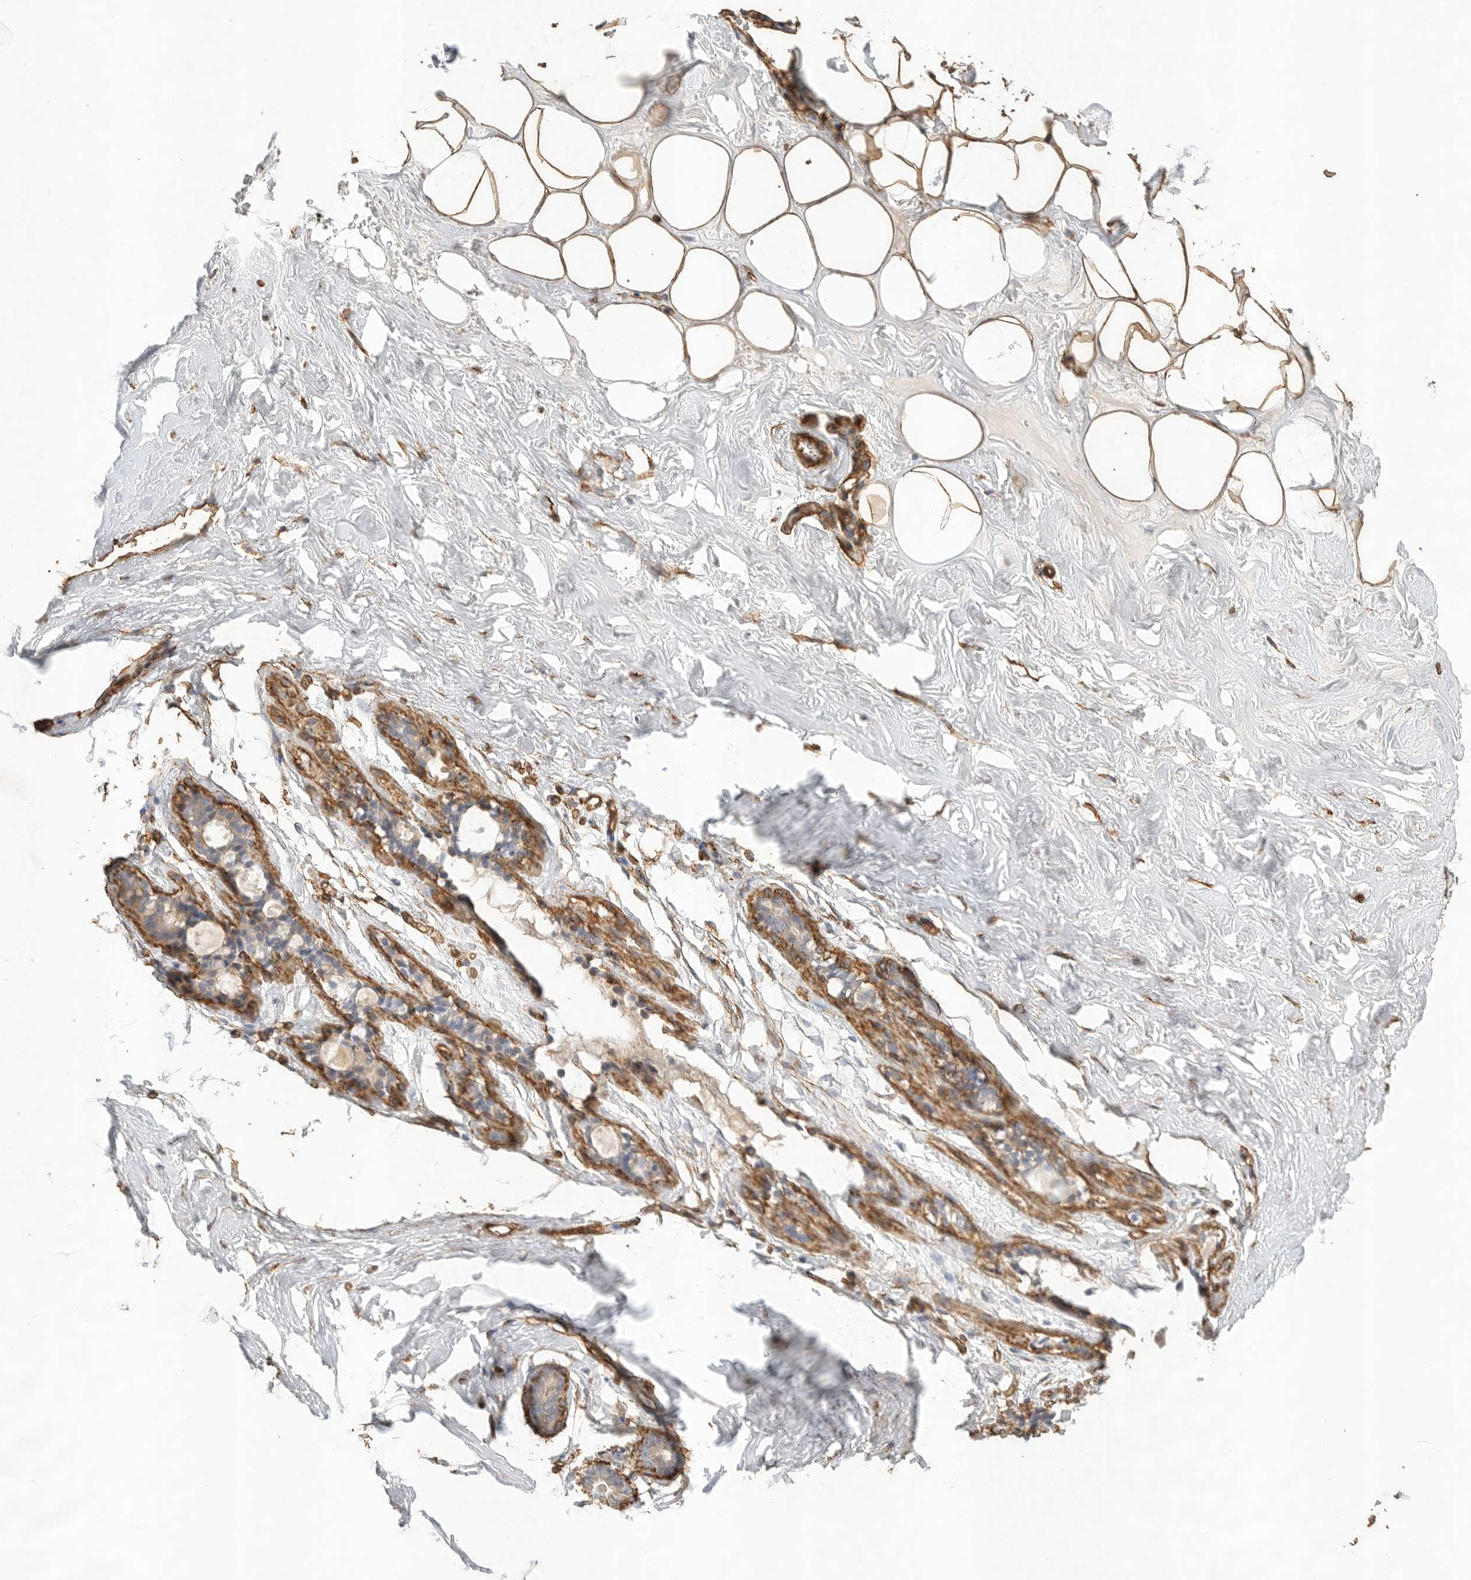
{"staining": {"intensity": "strong", "quantity": ">75%", "location": "cytoplasmic/membranous"}, "tissue": "adipose tissue", "cell_type": "Adipocytes", "image_type": "normal", "snomed": [{"axis": "morphology", "description": "Normal tissue, NOS"}, {"axis": "morphology", "description": "Fibrosis, NOS"}, {"axis": "topography", "description": "Breast"}, {"axis": "topography", "description": "Adipose tissue"}], "caption": "Immunohistochemical staining of unremarkable human adipose tissue shows strong cytoplasmic/membranous protein positivity in approximately >75% of adipocytes. The staining is performed using DAB (3,3'-diaminobenzidine) brown chromogen to label protein expression. The nuclei are counter-stained blue using hematoxylin.", "gene": "JMJD4", "patient": {"sex": "female", "age": 39}}